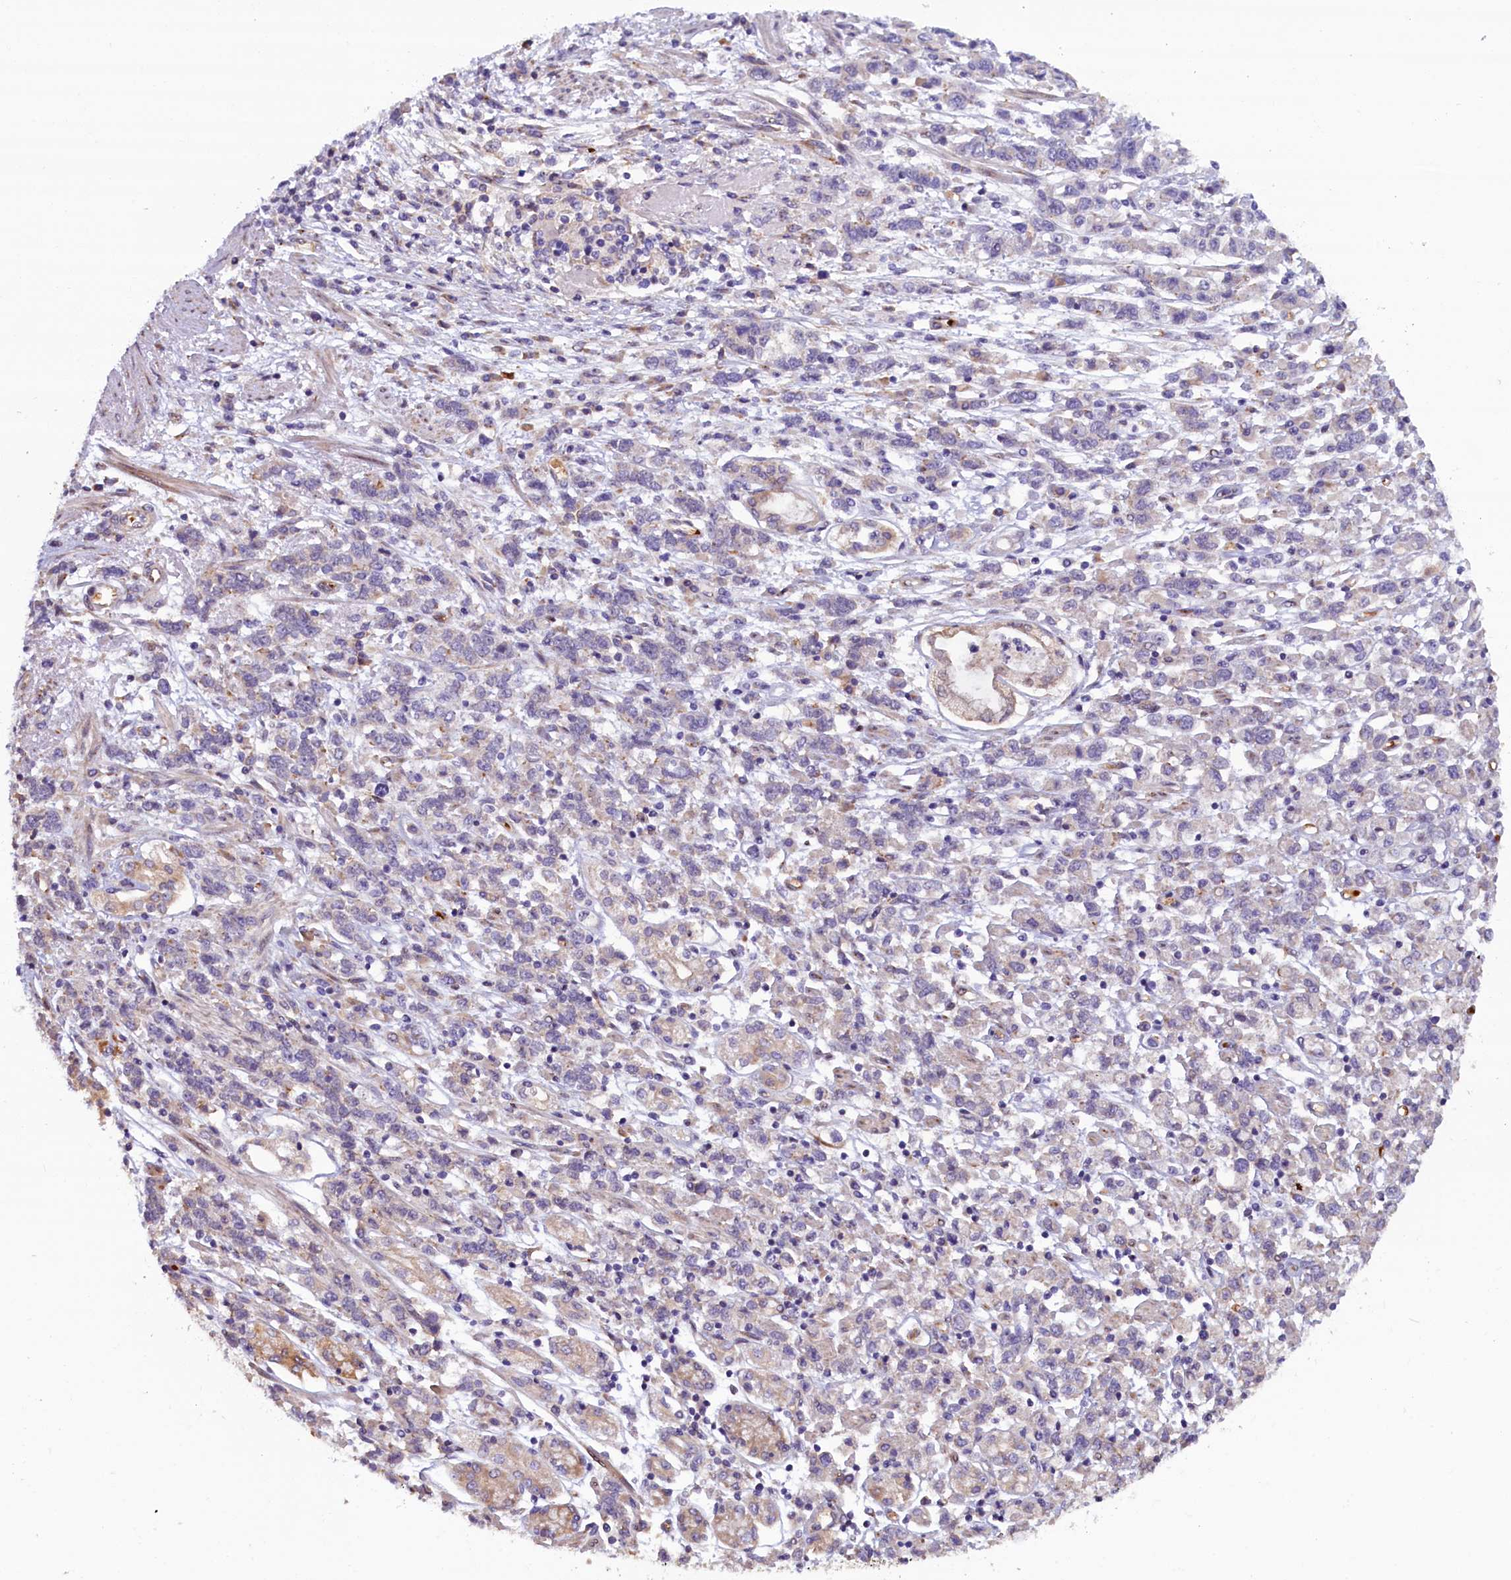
{"staining": {"intensity": "weak", "quantity": "<25%", "location": "cytoplasmic/membranous"}, "tissue": "stomach cancer", "cell_type": "Tumor cells", "image_type": "cancer", "snomed": [{"axis": "morphology", "description": "Adenocarcinoma, NOS"}, {"axis": "topography", "description": "Stomach"}], "caption": "Adenocarcinoma (stomach) stained for a protein using immunohistochemistry (IHC) shows no staining tumor cells.", "gene": "CCDC9B", "patient": {"sex": "female", "age": 76}}